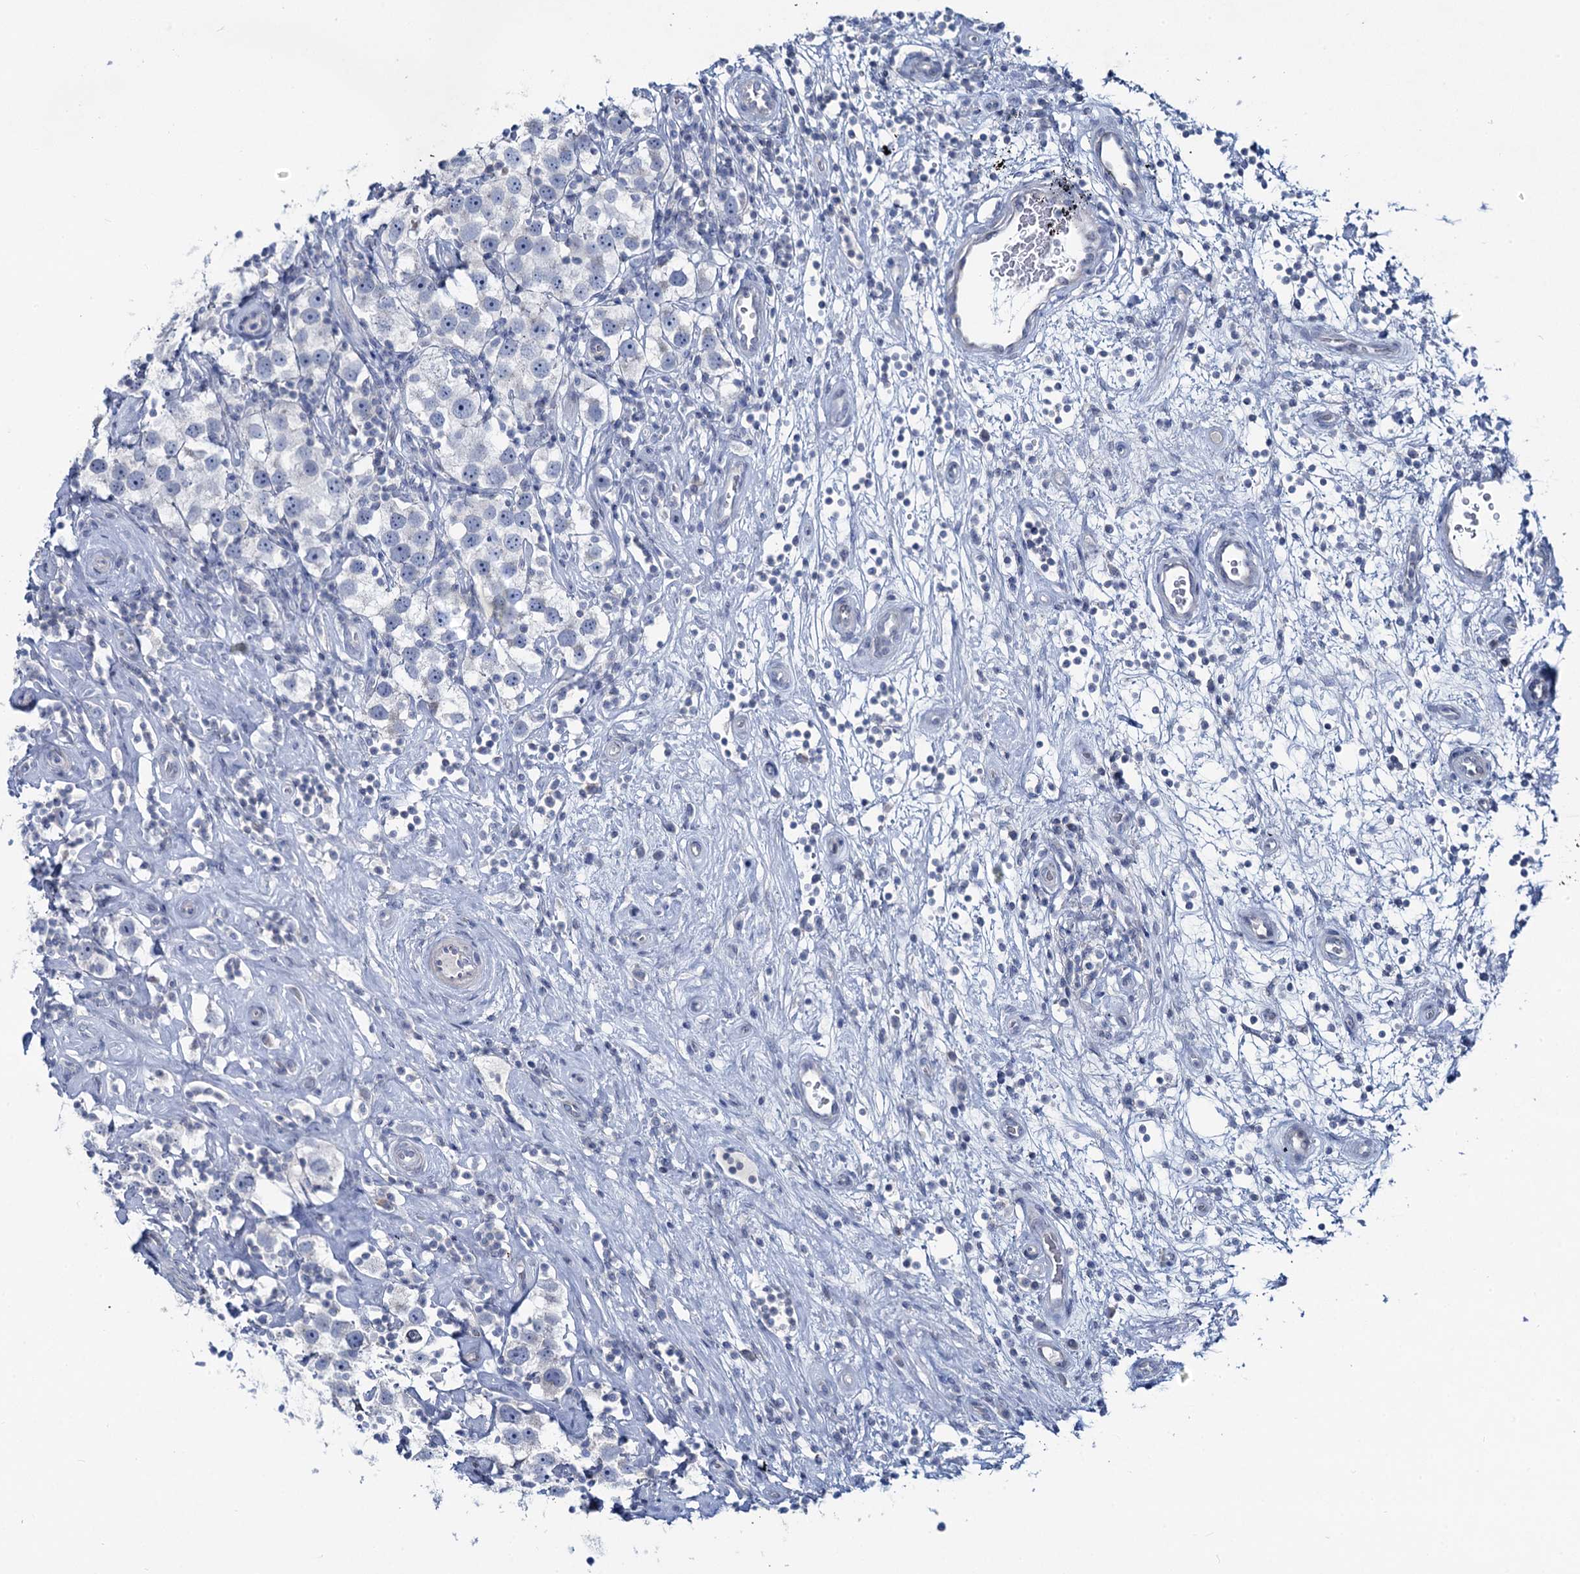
{"staining": {"intensity": "negative", "quantity": "none", "location": "none"}, "tissue": "testis cancer", "cell_type": "Tumor cells", "image_type": "cancer", "snomed": [{"axis": "morphology", "description": "Seminoma, NOS"}, {"axis": "topography", "description": "Testis"}], "caption": "Immunohistochemical staining of testis cancer (seminoma) exhibits no significant expression in tumor cells. (DAB (3,3'-diaminobenzidine) IHC visualized using brightfield microscopy, high magnification).", "gene": "TOX3", "patient": {"sex": "male", "age": 49}}